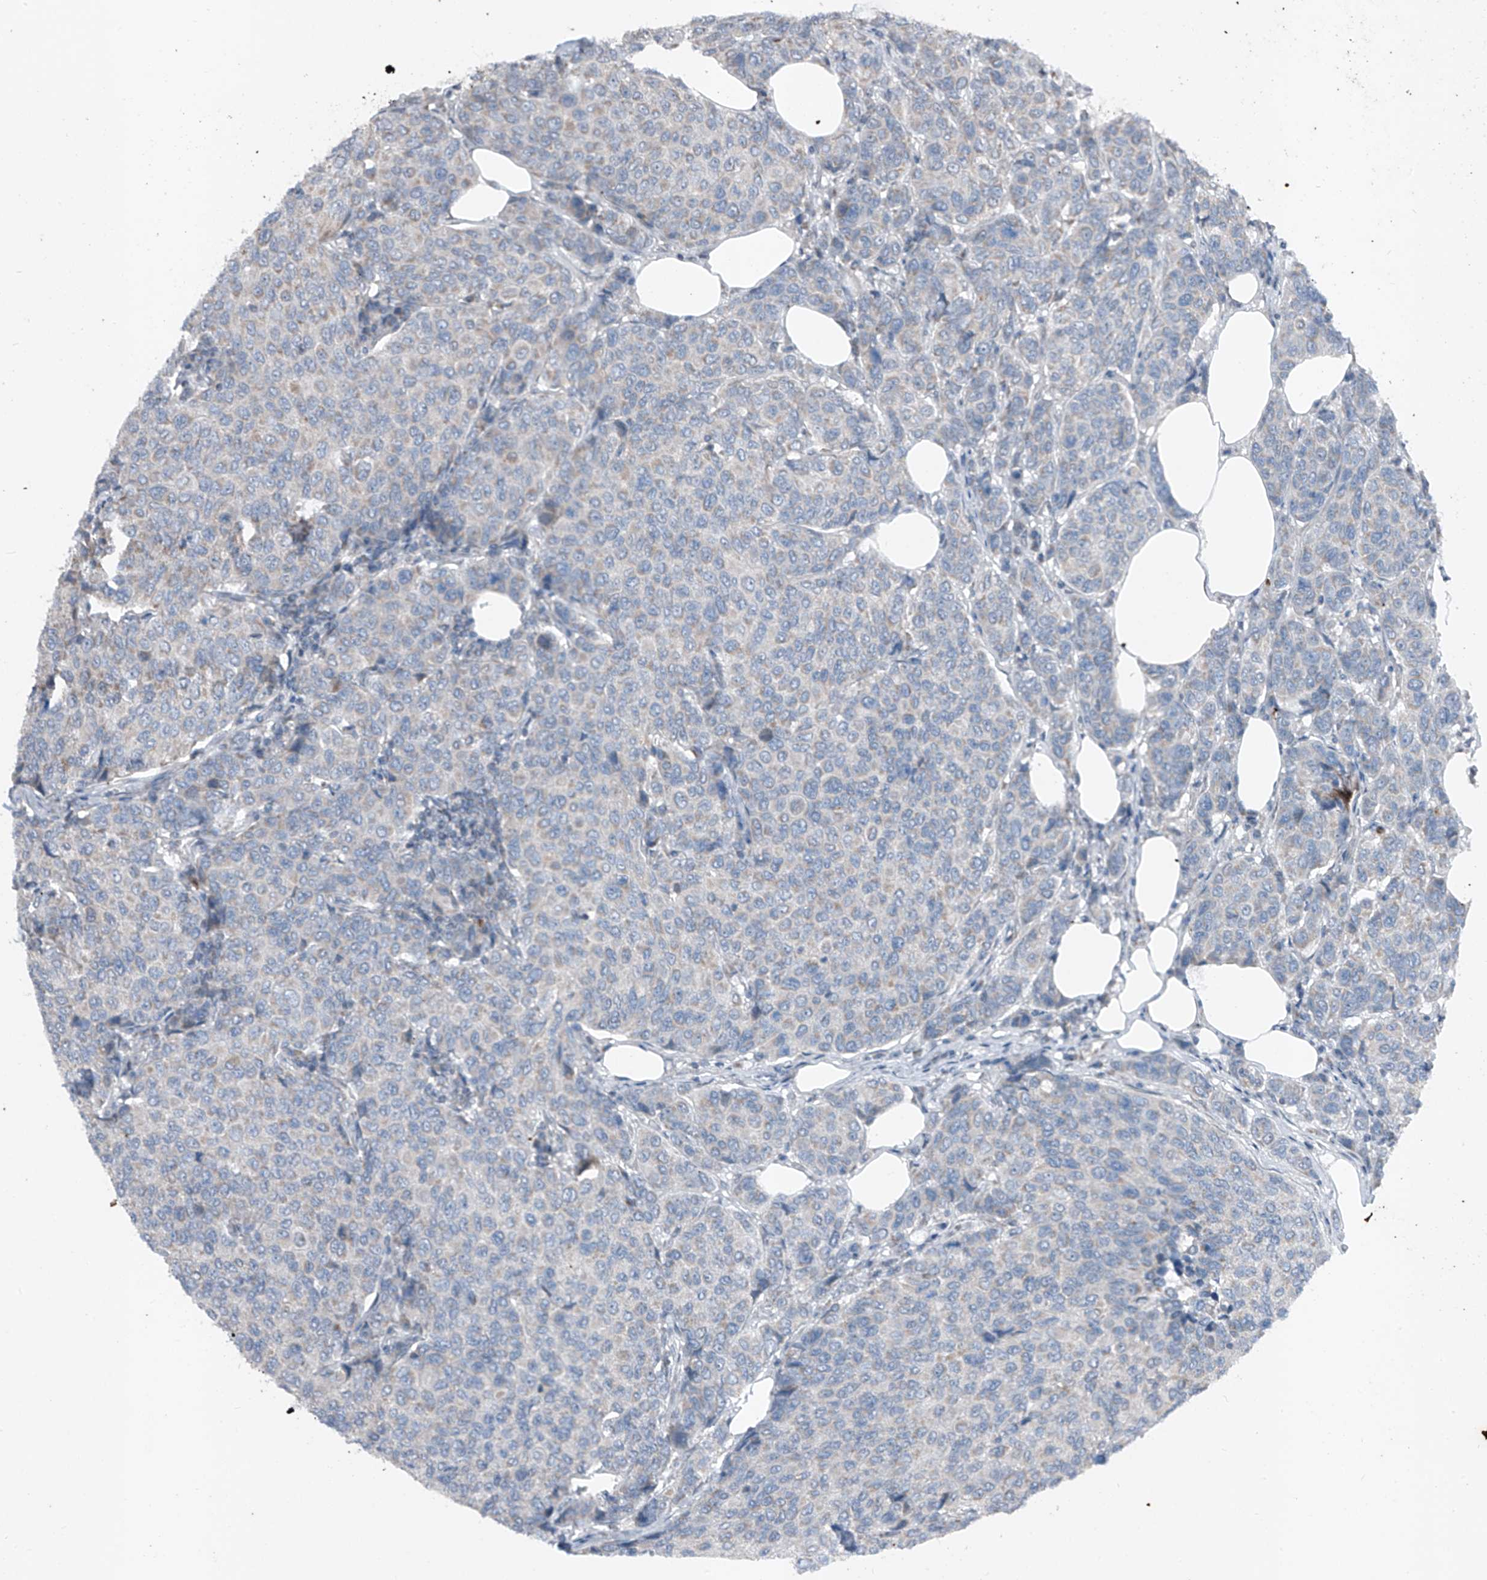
{"staining": {"intensity": "weak", "quantity": "<25%", "location": "cytoplasmic/membranous"}, "tissue": "breast cancer", "cell_type": "Tumor cells", "image_type": "cancer", "snomed": [{"axis": "morphology", "description": "Duct carcinoma"}, {"axis": "topography", "description": "Breast"}], "caption": "Breast cancer was stained to show a protein in brown. There is no significant expression in tumor cells. (Stains: DAB (3,3'-diaminobenzidine) immunohistochemistry (IHC) with hematoxylin counter stain, Microscopy: brightfield microscopy at high magnification).", "gene": "DYRK1B", "patient": {"sex": "female", "age": 55}}